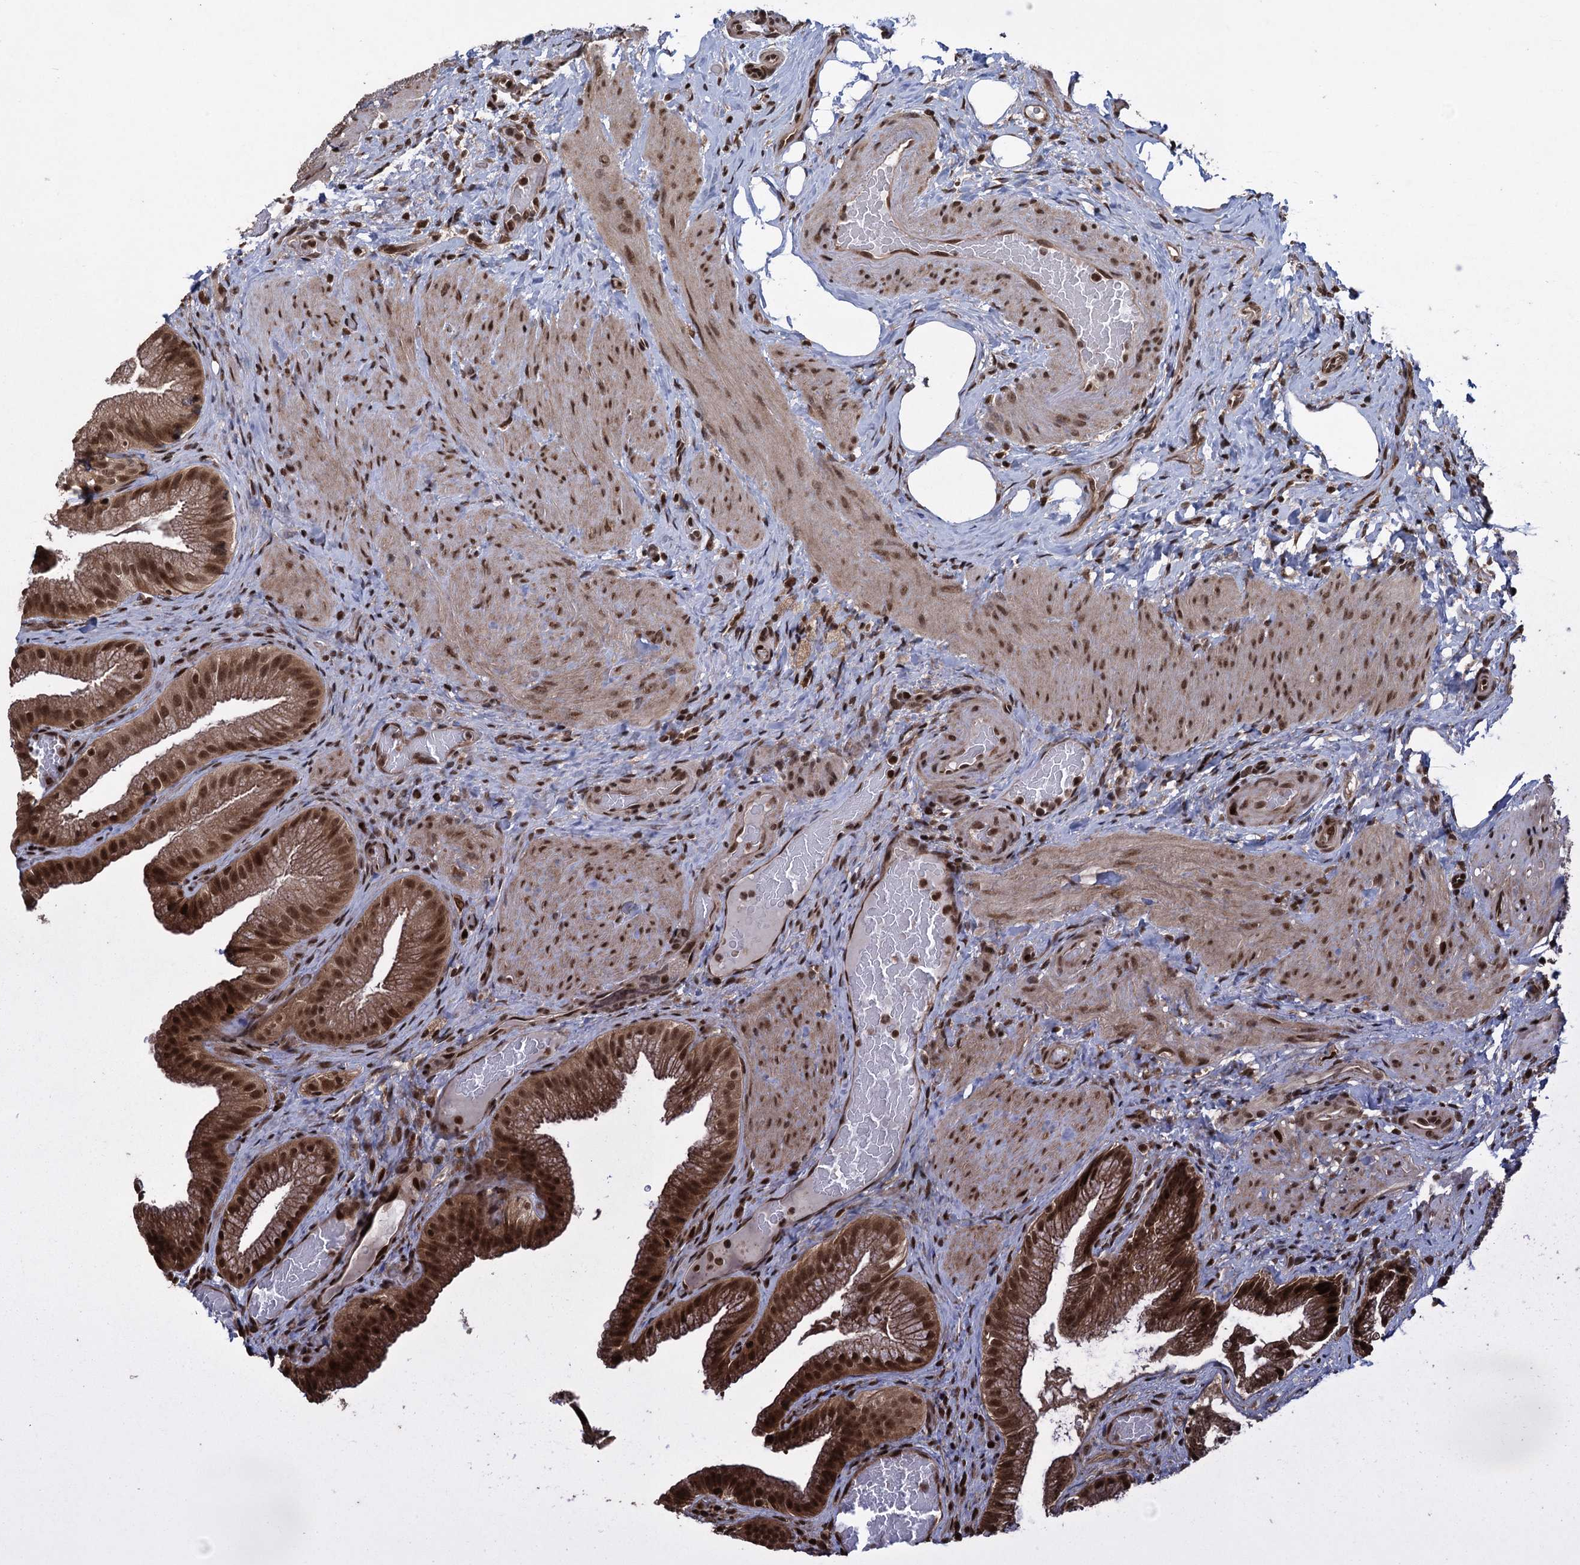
{"staining": {"intensity": "strong", "quantity": ">75%", "location": "cytoplasmic/membranous,nuclear"}, "tissue": "gallbladder", "cell_type": "Glandular cells", "image_type": "normal", "snomed": [{"axis": "morphology", "description": "Normal tissue, NOS"}, {"axis": "morphology", "description": "Inflammation, NOS"}, {"axis": "topography", "description": "Gallbladder"}], "caption": "Glandular cells reveal strong cytoplasmic/membranous,nuclear positivity in approximately >75% of cells in normal gallbladder. (Brightfield microscopy of DAB IHC at high magnification).", "gene": "ZNF169", "patient": {"sex": "male", "age": 51}}